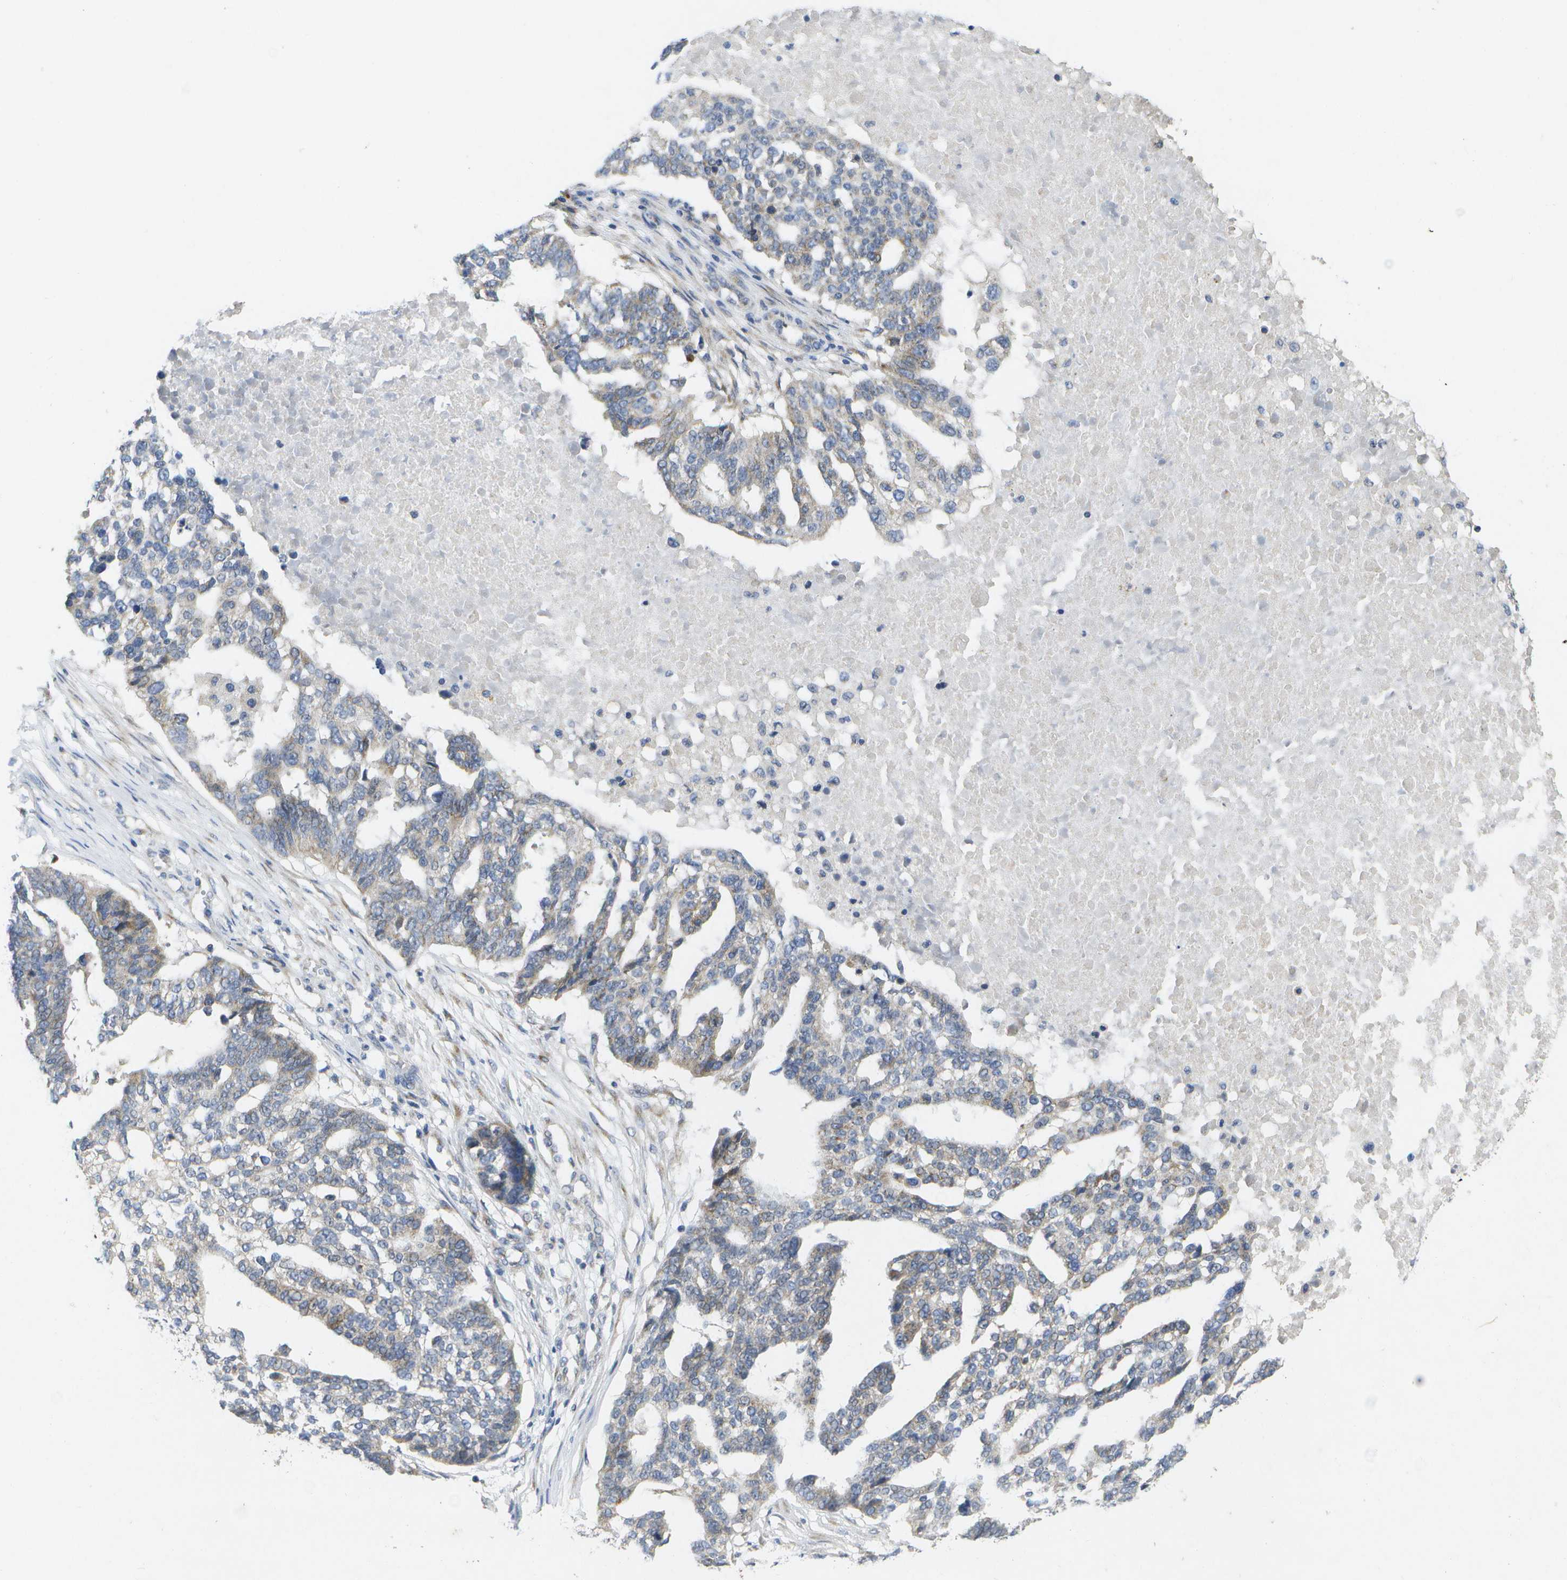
{"staining": {"intensity": "weak", "quantity": "<25%", "location": "cytoplasmic/membranous"}, "tissue": "ovarian cancer", "cell_type": "Tumor cells", "image_type": "cancer", "snomed": [{"axis": "morphology", "description": "Cystadenocarcinoma, serous, NOS"}, {"axis": "topography", "description": "Ovary"}], "caption": "The image exhibits no significant expression in tumor cells of ovarian cancer (serous cystadenocarcinoma). The staining is performed using DAB brown chromogen with nuclei counter-stained in using hematoxylin.", "gene": "KDELR1", "patient": {"sex": "female", "age": 59}}